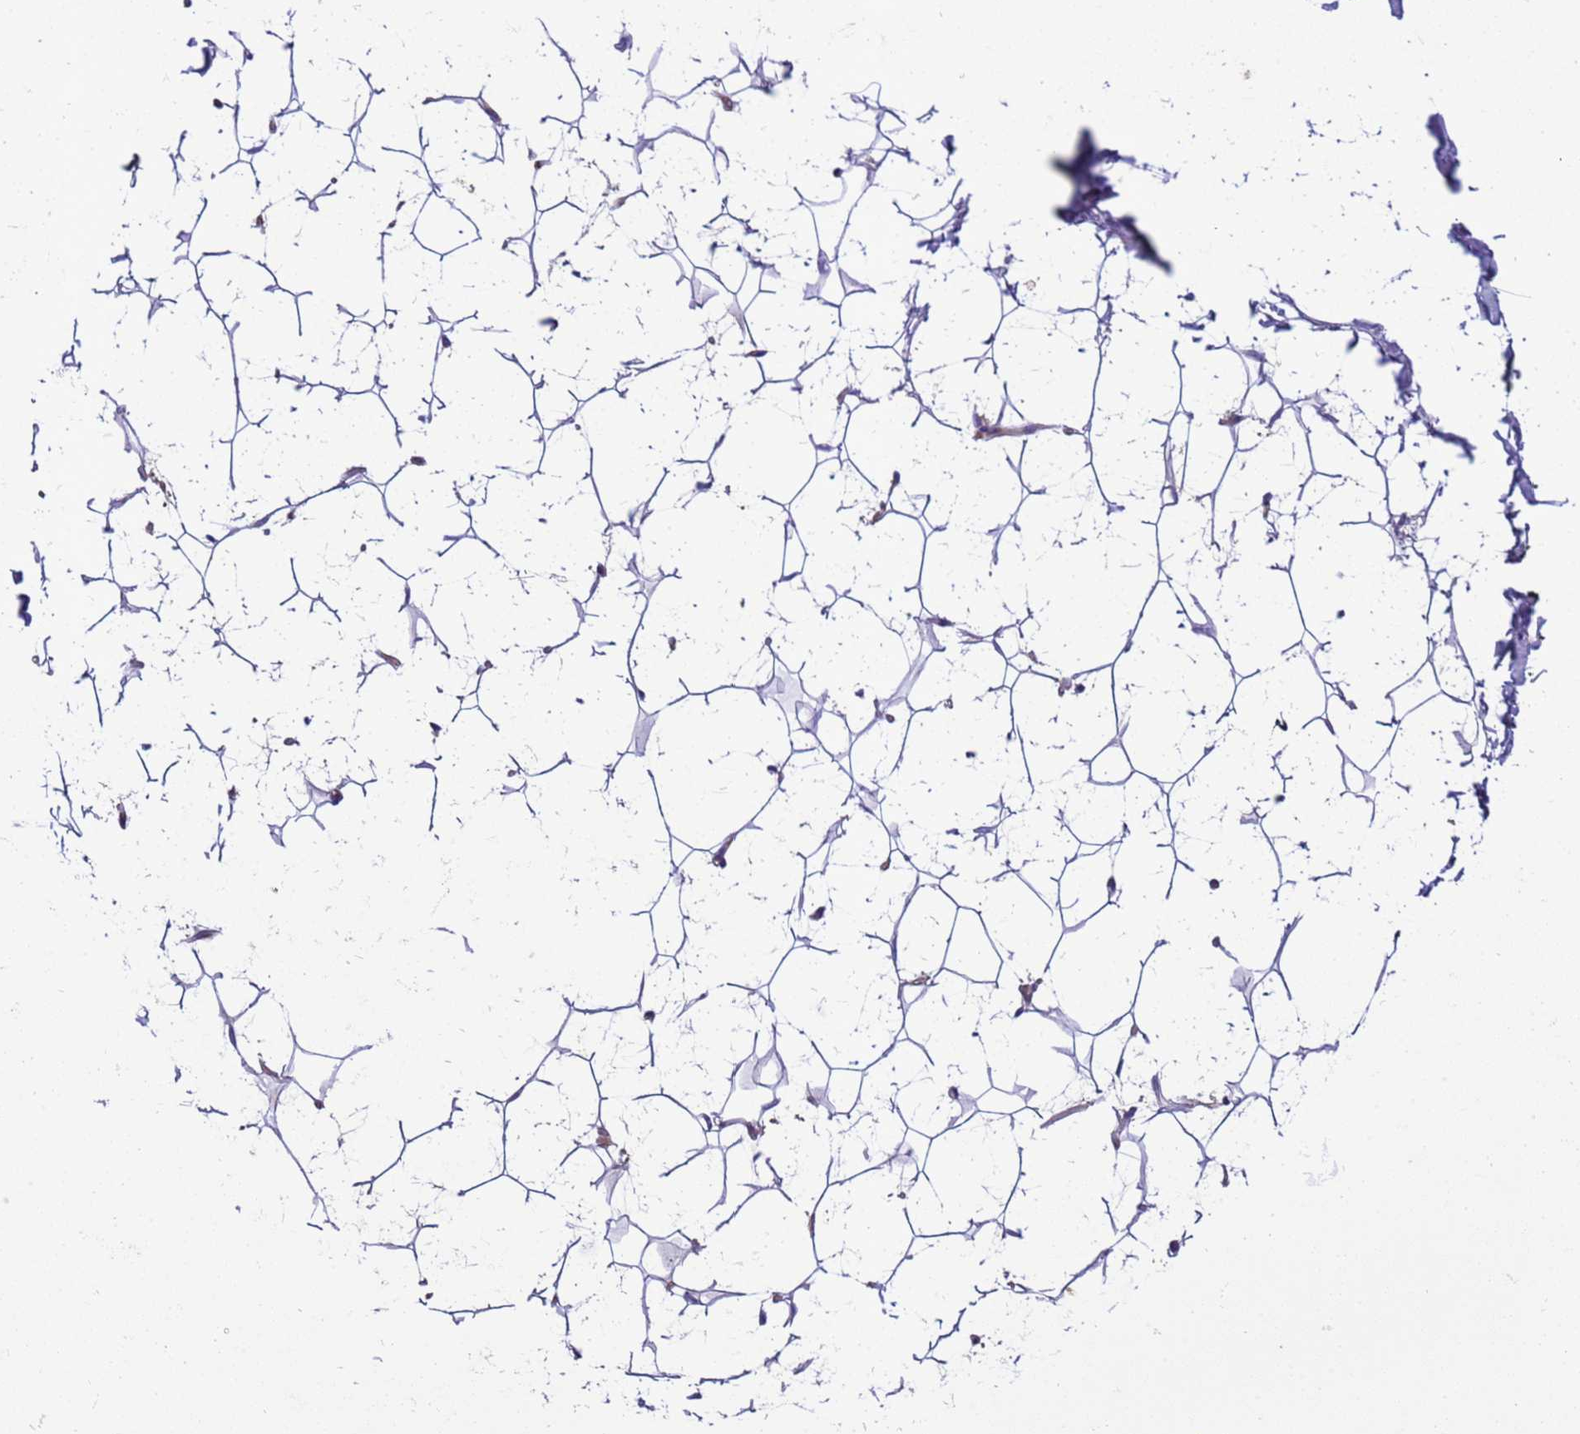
{"staining": {"intensity": "negative", "quantity": "none", "location": "none"}, "tissue": "adipose tissue", "cell_type": "Adipocytes", "image_type": "normal", "snomed": [{"axis": "morphology", "description": "Normal tissue, NOS"}, {"axis": "topography", "description": "Breast"}], "caption": "Immunohistochemical staining of unremarkable human adipose tissue shows no significant expression in adipocytes.", "gene": "RABEP2", "patient": {"sex": "female", "age": 26}}